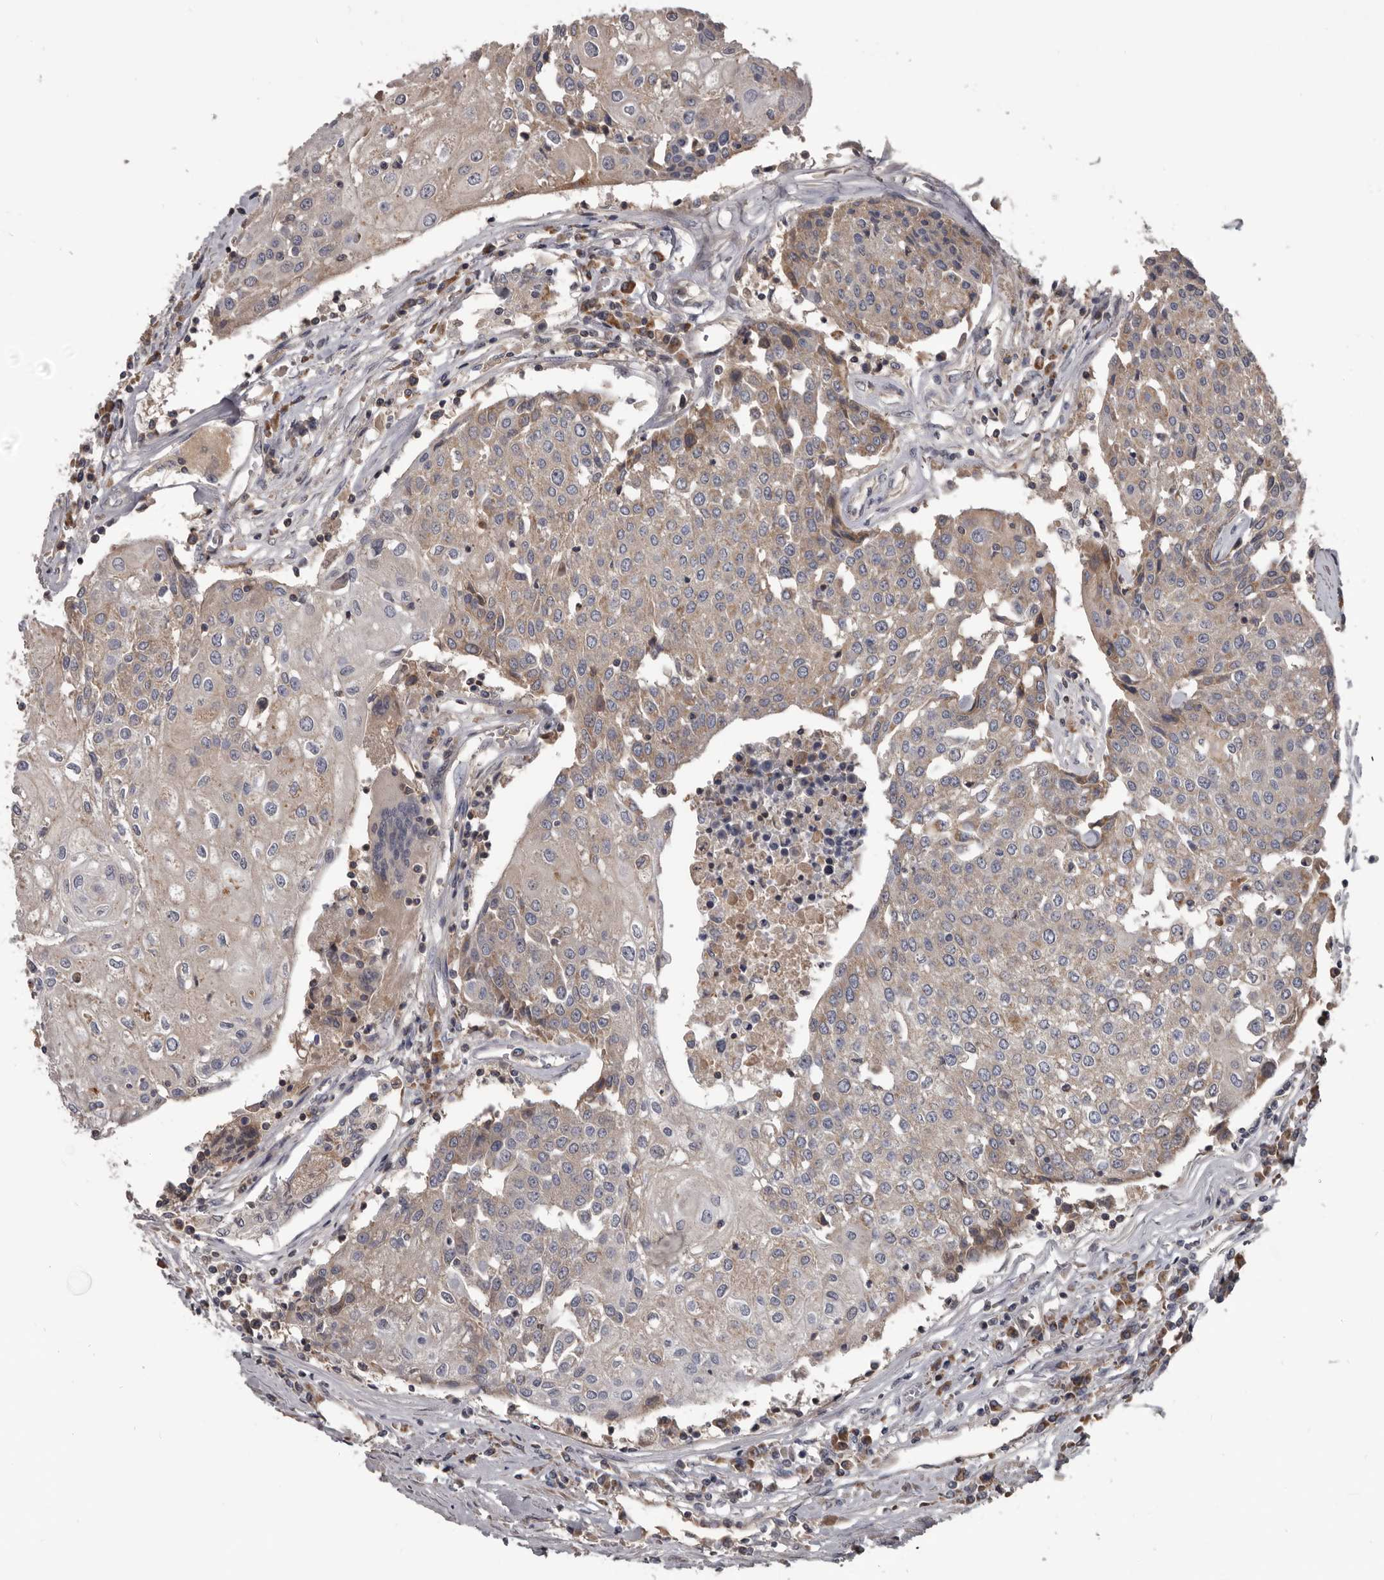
{"staining": {"intensity": "weak", "quantity": "25%-75%", "location": "cytoplasmic/membranous"}, "tissue": "urothelial cancer", "cell_type": "Tumor cells", "image_type": "cancer", "snomed": [{"axis": "morphology", "description": "Urothelial carcinoma, High grade"}, {"axis": "topography", "description": "Urinary bladder"}], "caption": "Immunohistochemistry staining of urothelial cancer, which reveals low levels of weak cytoplasmic/membranous positivity in about 25%-75% of tumor cells indicating weak cytoplasmic/membranous protein staining. The staining was performed using DAB (3,3'-diaminobenzidine) (brown) for protein detection and nuclei were counterstained in hematoxylin (blue).", "gene": "ALDH5A1", "patient": {"sex": "female", "age": 85}}